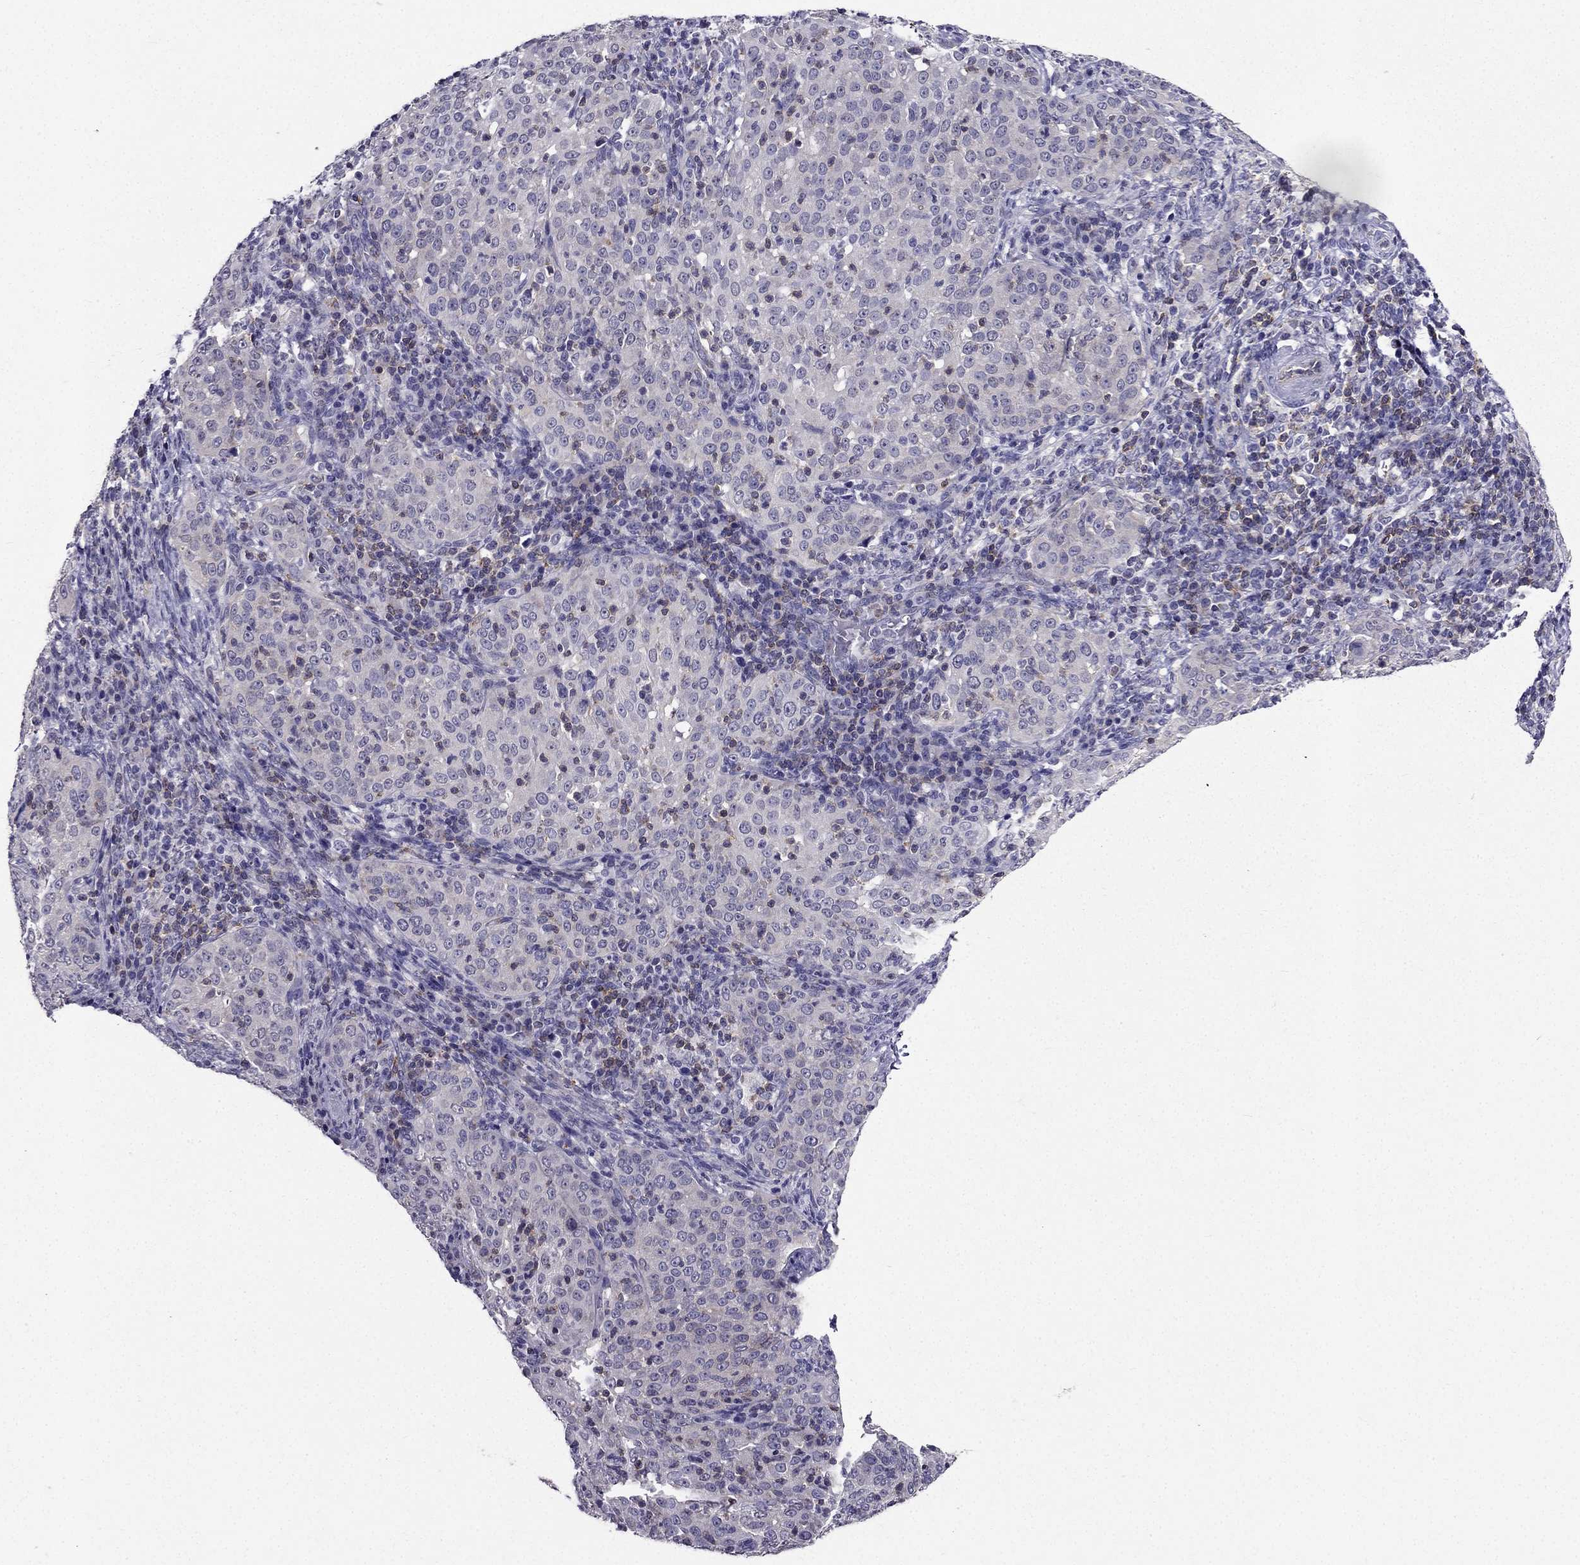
{"staining": {"intensity": "negative", "quantity": "none", "location": "none"}, "tissue": "cervical cancer", "cell_type": "Tumor cells", "image_type": "cancer", "snomed": [{"axis": "morphology", "description": "Squamous cell carcinoma, NOS"}, {"axis": "topography", "description": "Cervix"}], "caption": "This is a histopathology image of immunohistochemistry staining of squamous cell carcinoma (cervical), which shows no expression in tumor cells.", "gene": "AAK1", "patient": {"sex": "female", "age": 51}}